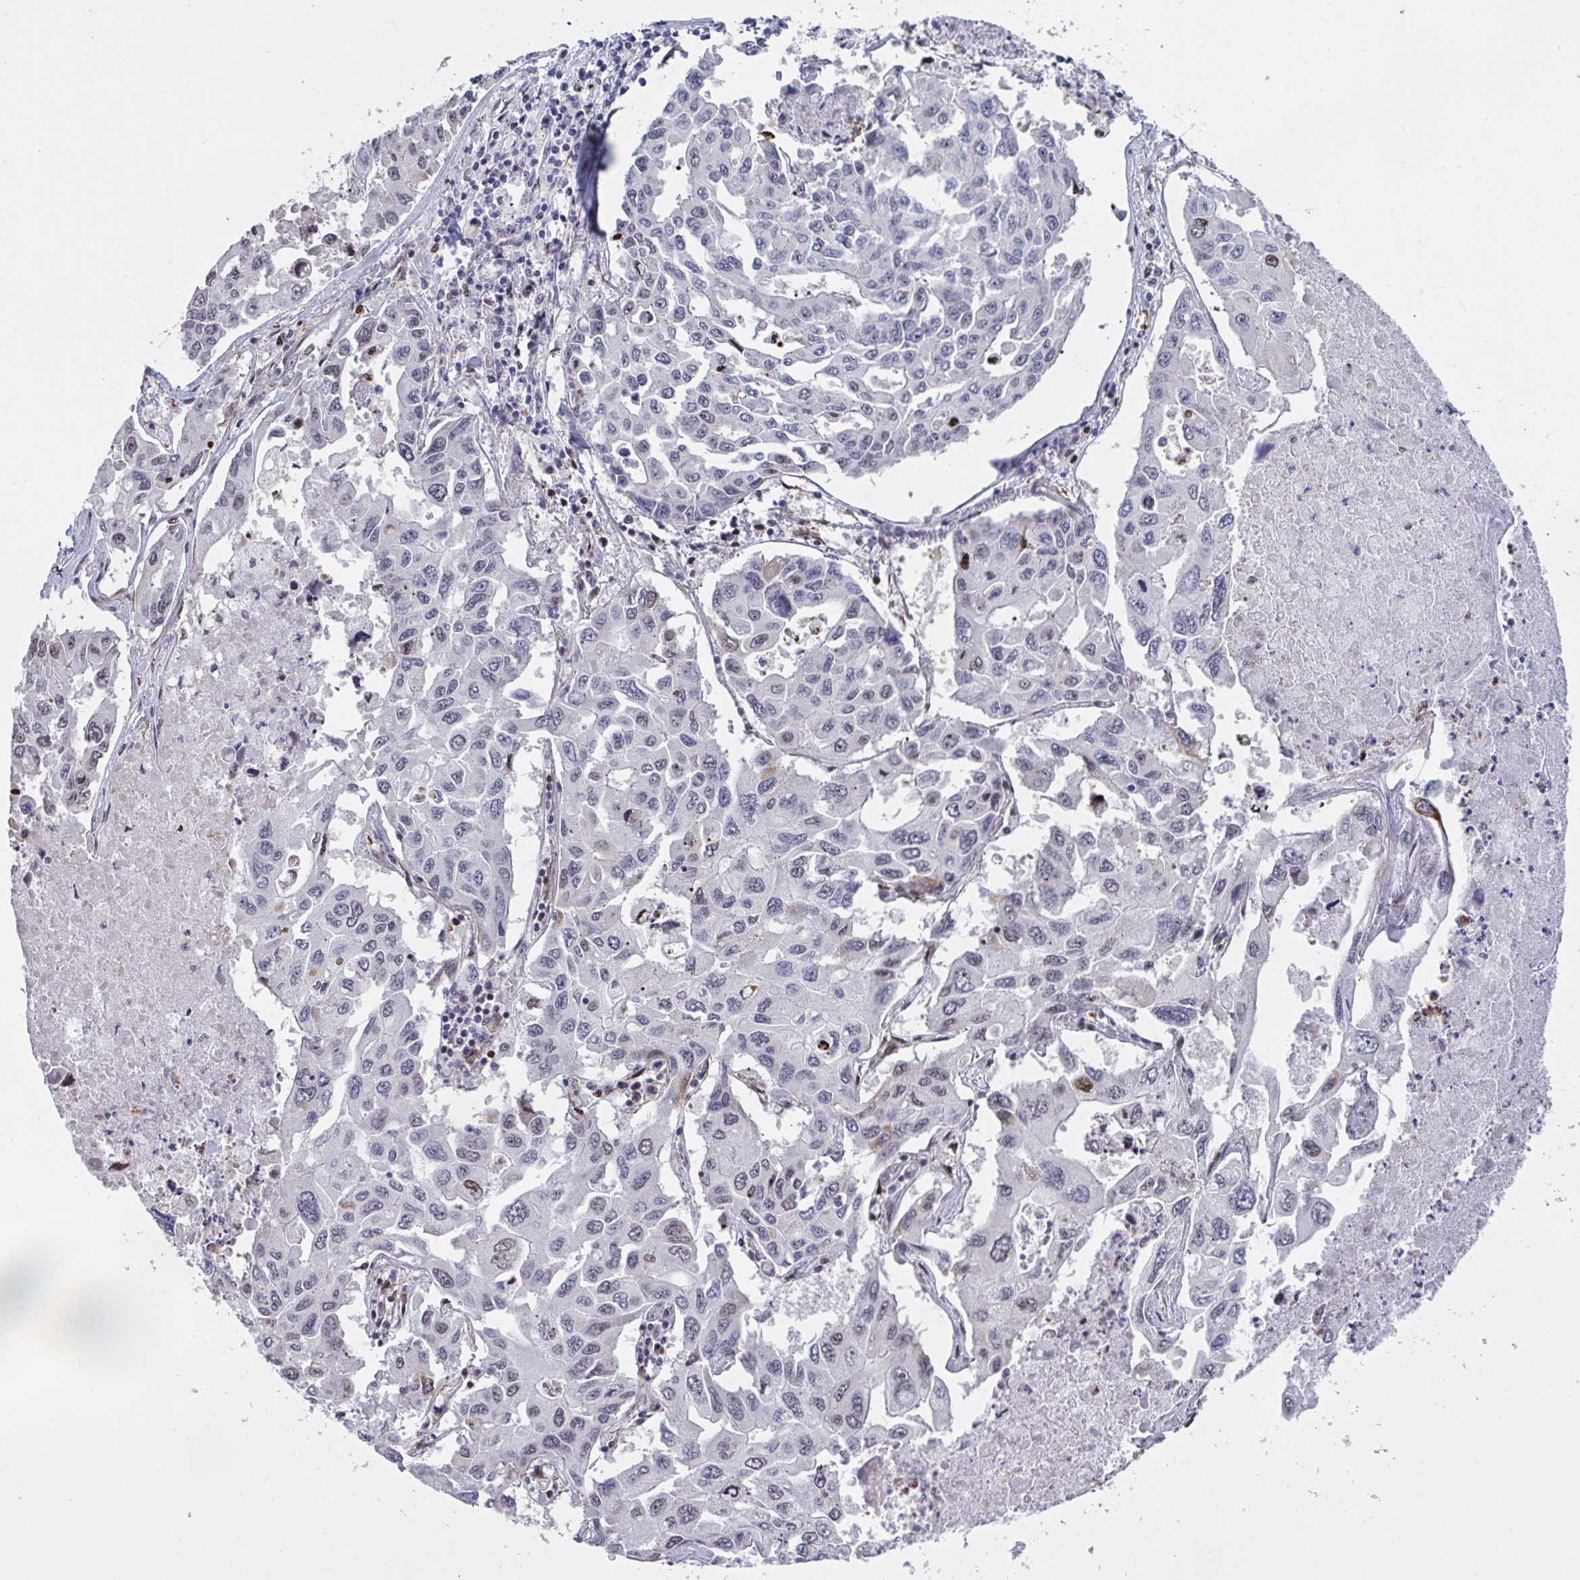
{"staining": {"intensity": "negative", "quantity": "none", "location": "none"}, "tissue": "lung cancer", "cell_type": "Tumor cells", "image_type": "cancer", "snomed": [{"axis": "morphology", "description": "Adenocarcinoma, NOS"}, {"axis": "topography", "description": "Lung"}], "caption": "IHC micrograph of human lung cancer (adenocarcinoma) stained for a protein (brown), which exhibits no positivity in tumor cells. Nuclei are stained in blue.", "gene": "PELI2", "patient": {"sex": "male", "age": 64}}